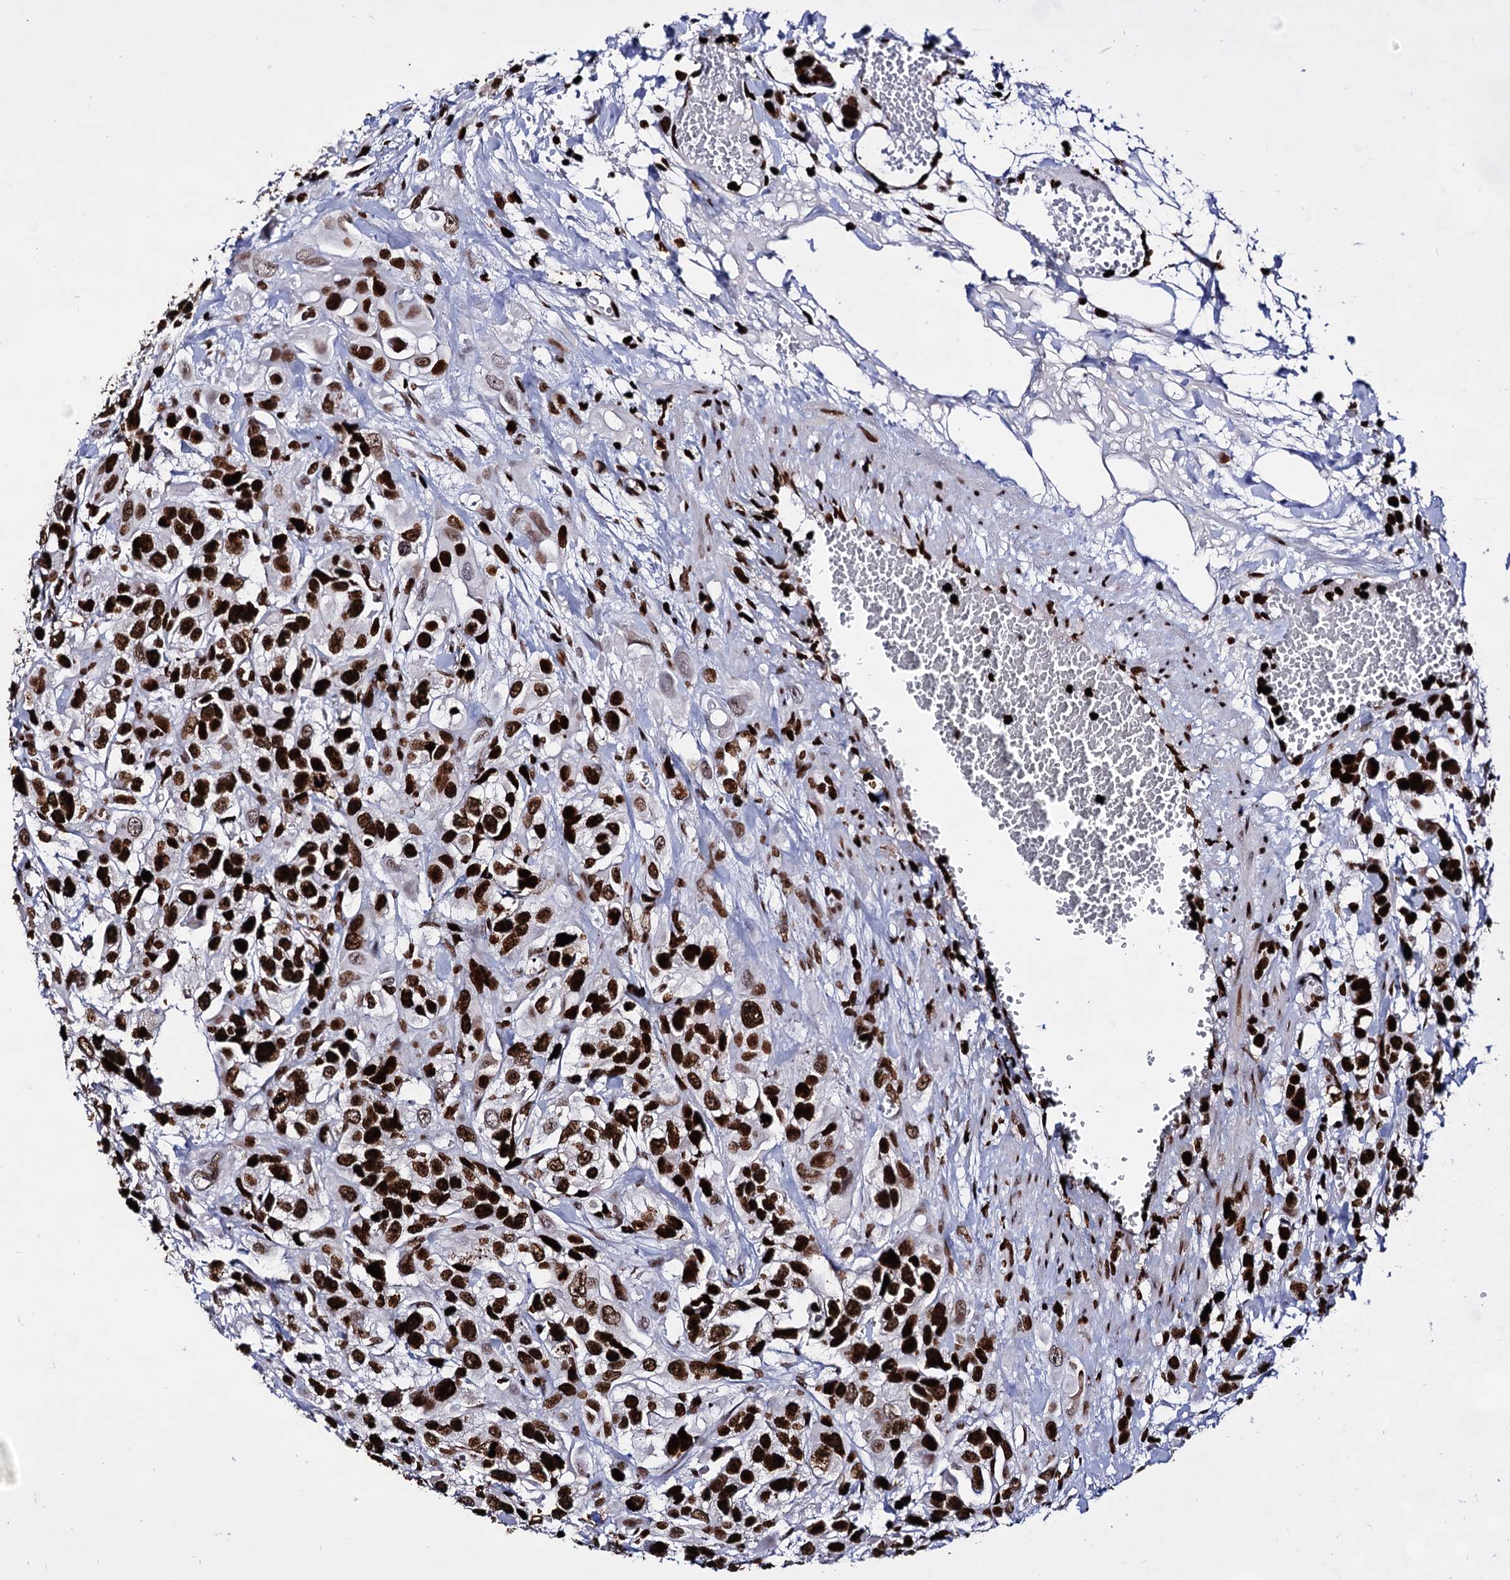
{"staining": {"intensity": "strong", "quantity": ">75%", "location": "nuclear"}, "tissue": "urothelial cancer", "cell_type": "Tumor cells", "image_type": "cancer", "snomed": [{"axis": "morphology", "description": "Urothelial carcinoma, High grade"}, {"axis": "topography", "description": "Urinary bladder"}], "caption": "Strong nuclear expression is identified in about >75% of tumor cells in high-grade urothelial carcinoma.", "gene": "HMGB2", "patient": {"sex": "male", "age": 67}}